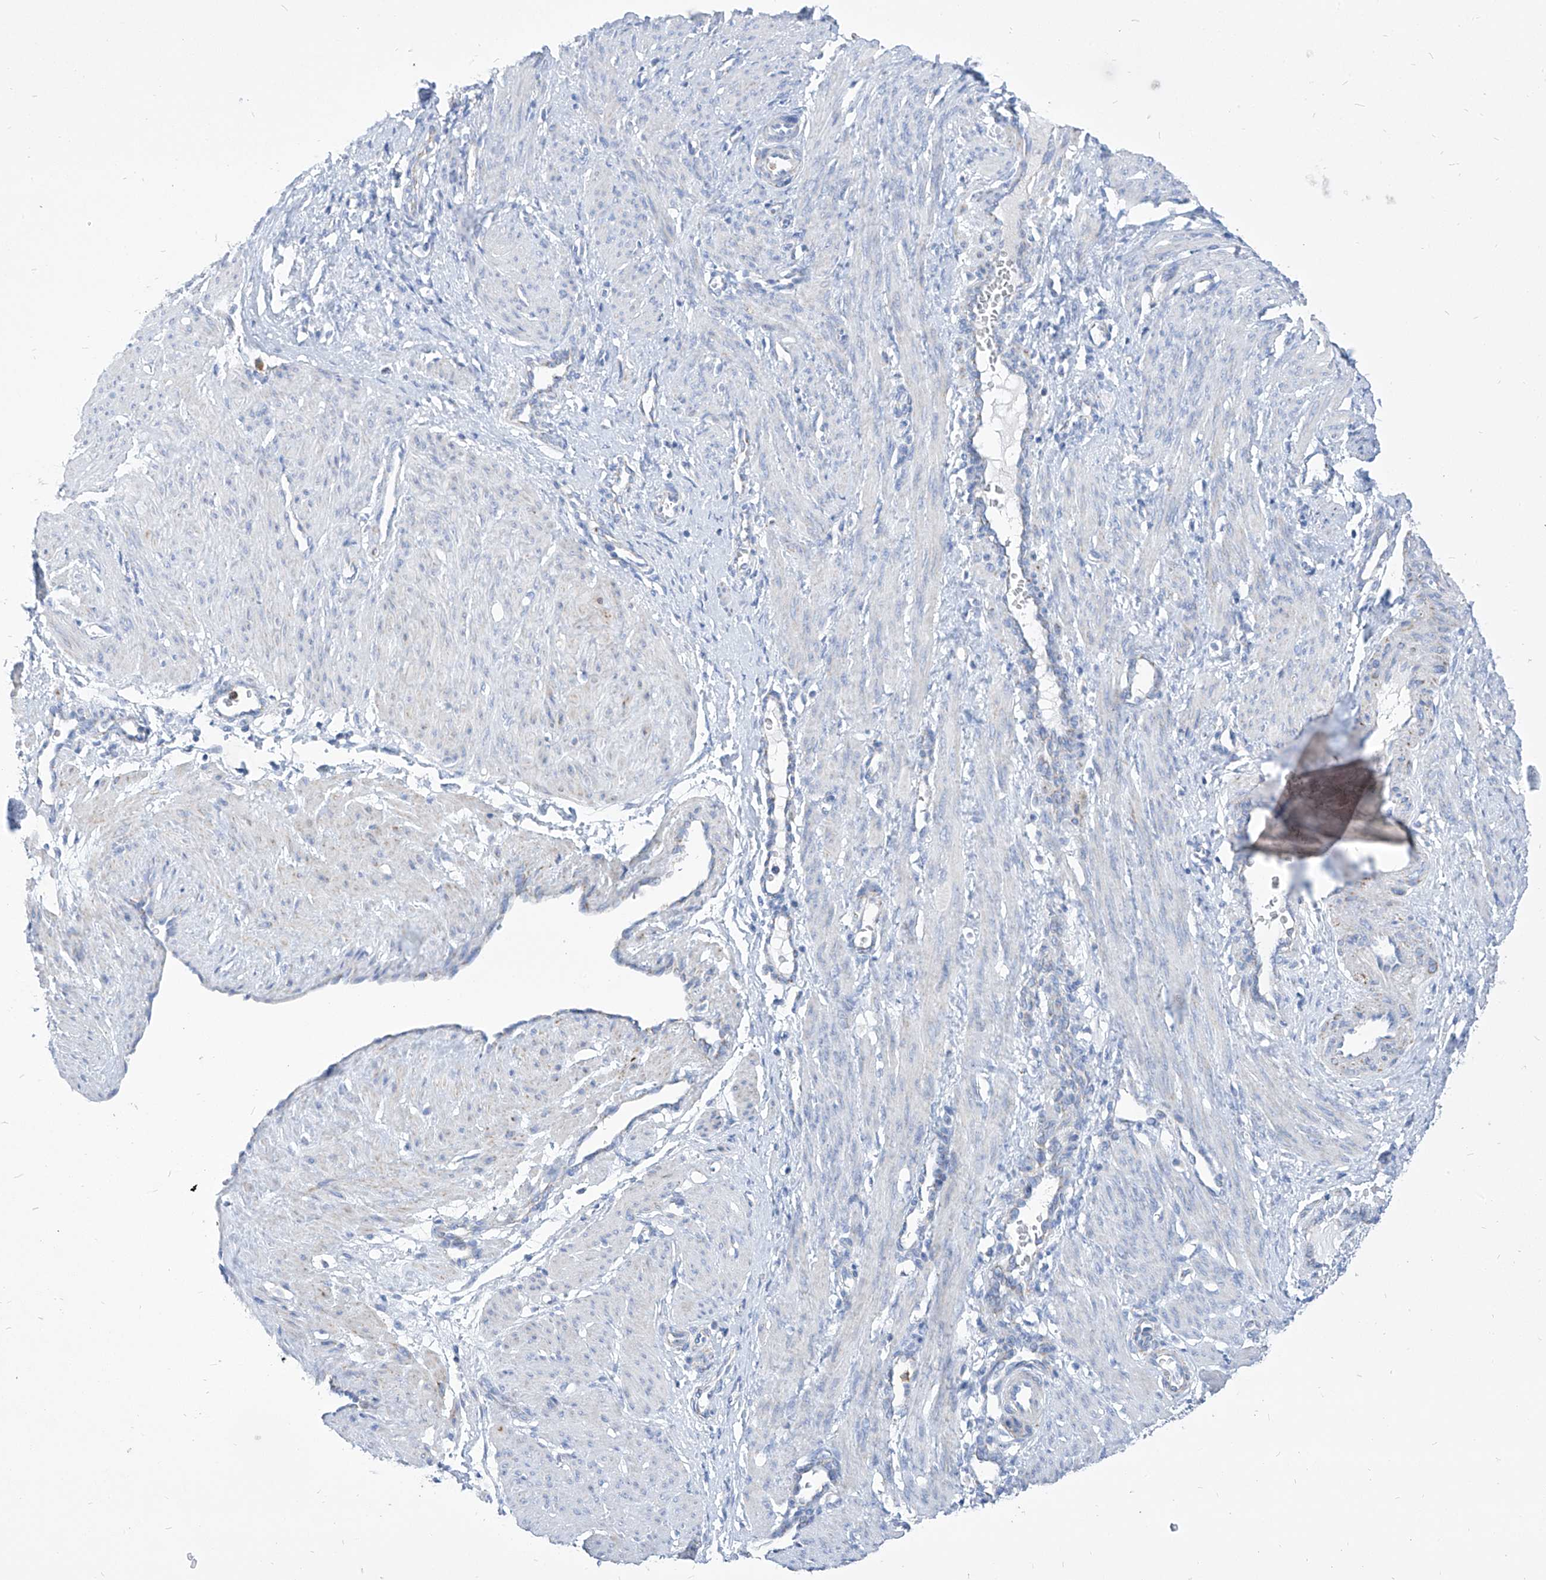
{"staining": {"intensity": "weak", "quantity": "25%-75%", "location": "cytoplasmic/membranous"}, "tissue": "smooth muscle", "cell_type": "Smooth muscle cells", "image_type": "normal", "snomed": [{"axis": "morphology", "description": "Normal tissue, NOS"}, {"axis": "topography", "description": "Endometrium"}], "caption": "Immunohistochemistry (IHC) photomicrograph of benign smooth muscle stained for a protein (brown), which displays low levels of weak cytoplasmic/membranous staining in about 25%-75% of smooth muscle cells.", "gene": "COQ3", "patient": {"sex": "female", "age": 33}}